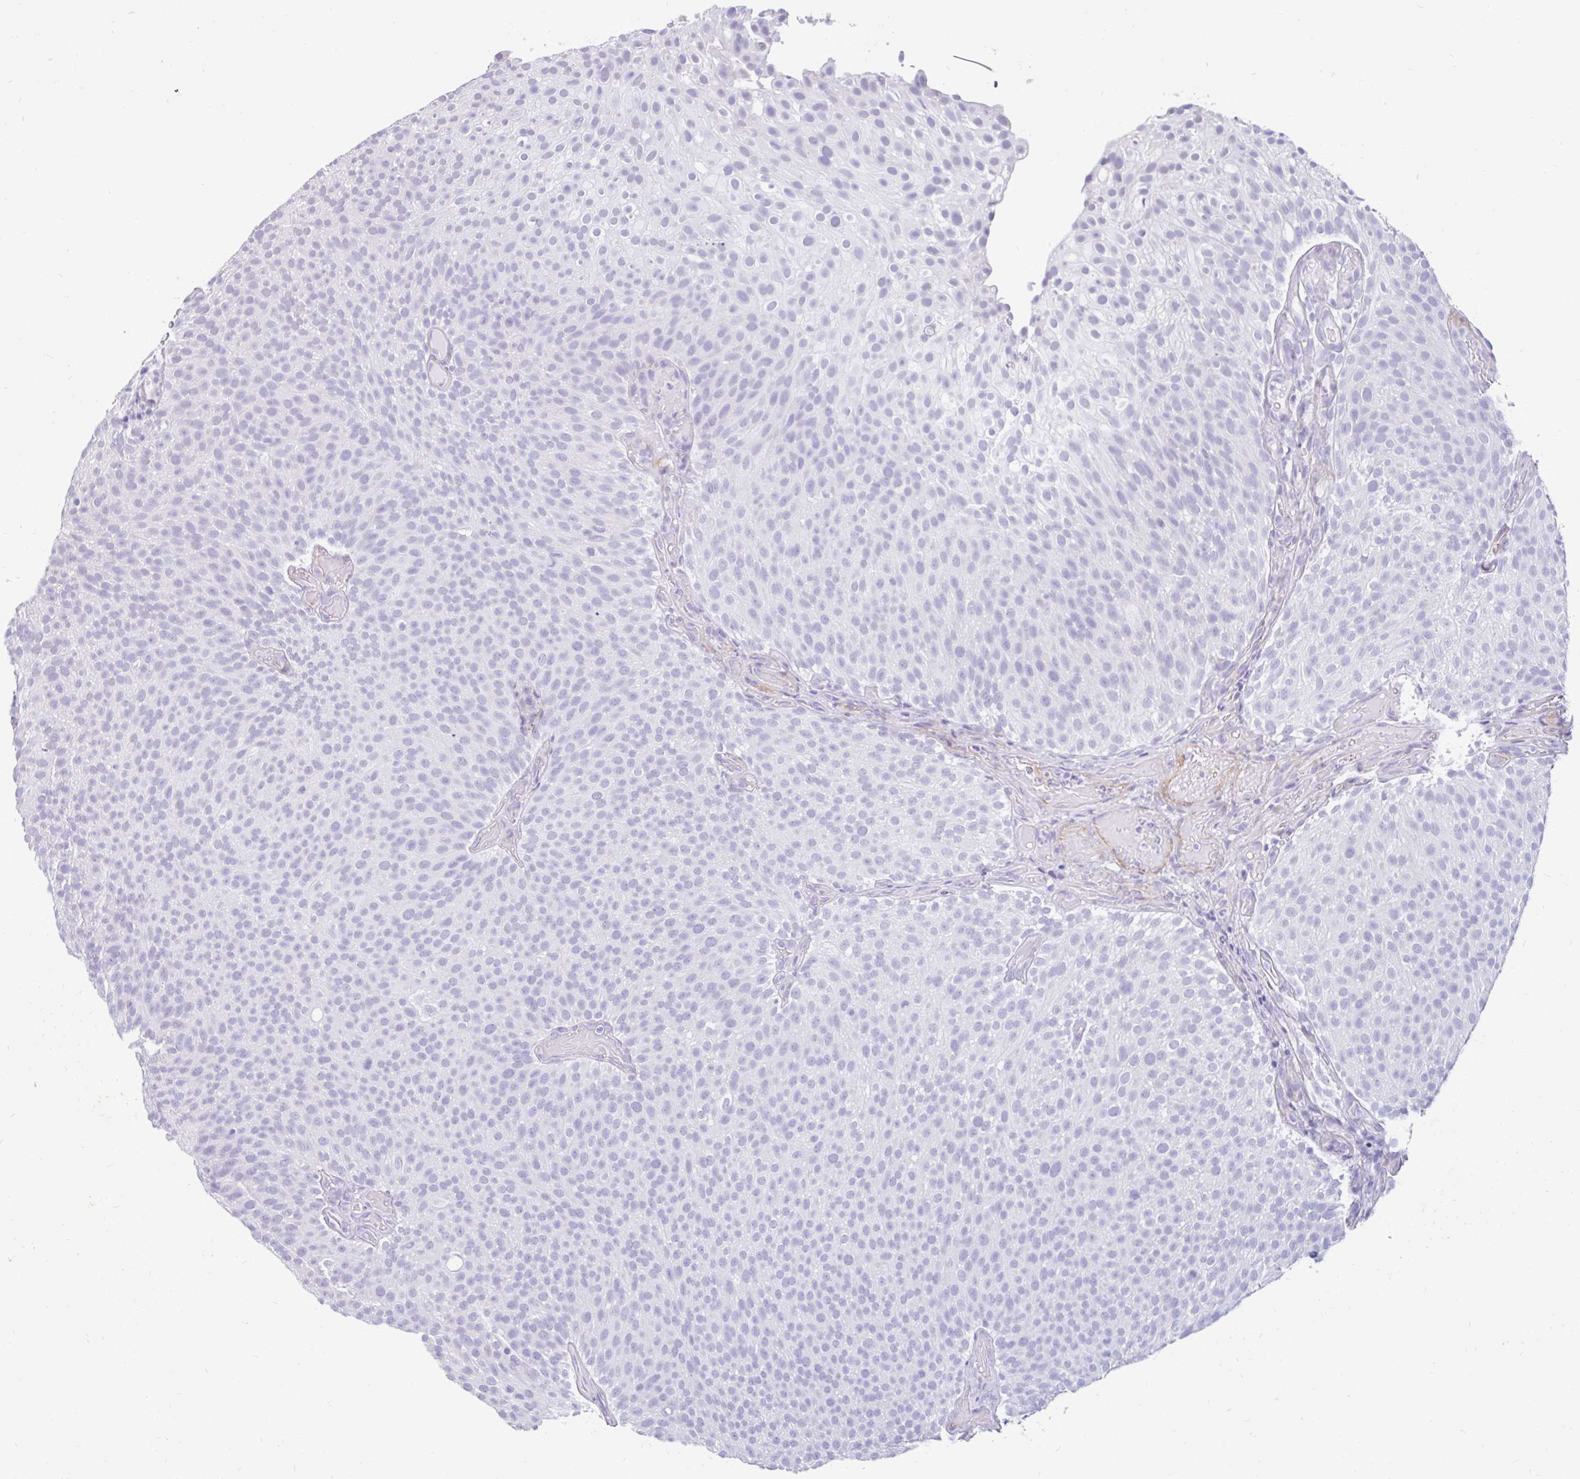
{"staining": {"intensity": "negative", "quantity": "none", "location": "none"}, "tissue": "urothelial cancer", "cell_type": "Tumor cells", "image_type": "cancer", "snomed": [{"axis": "morphology", "description": "Urothelial carcinoma, Low grade"}, {"axis": "topography", "description": "Urinary bladder"}], "caption": "Tumor cells show no significant protein staining in urothelial carcinoma (low-grade).", "gene": "EML5", "patient": {"sex": "male", "age": 78}}